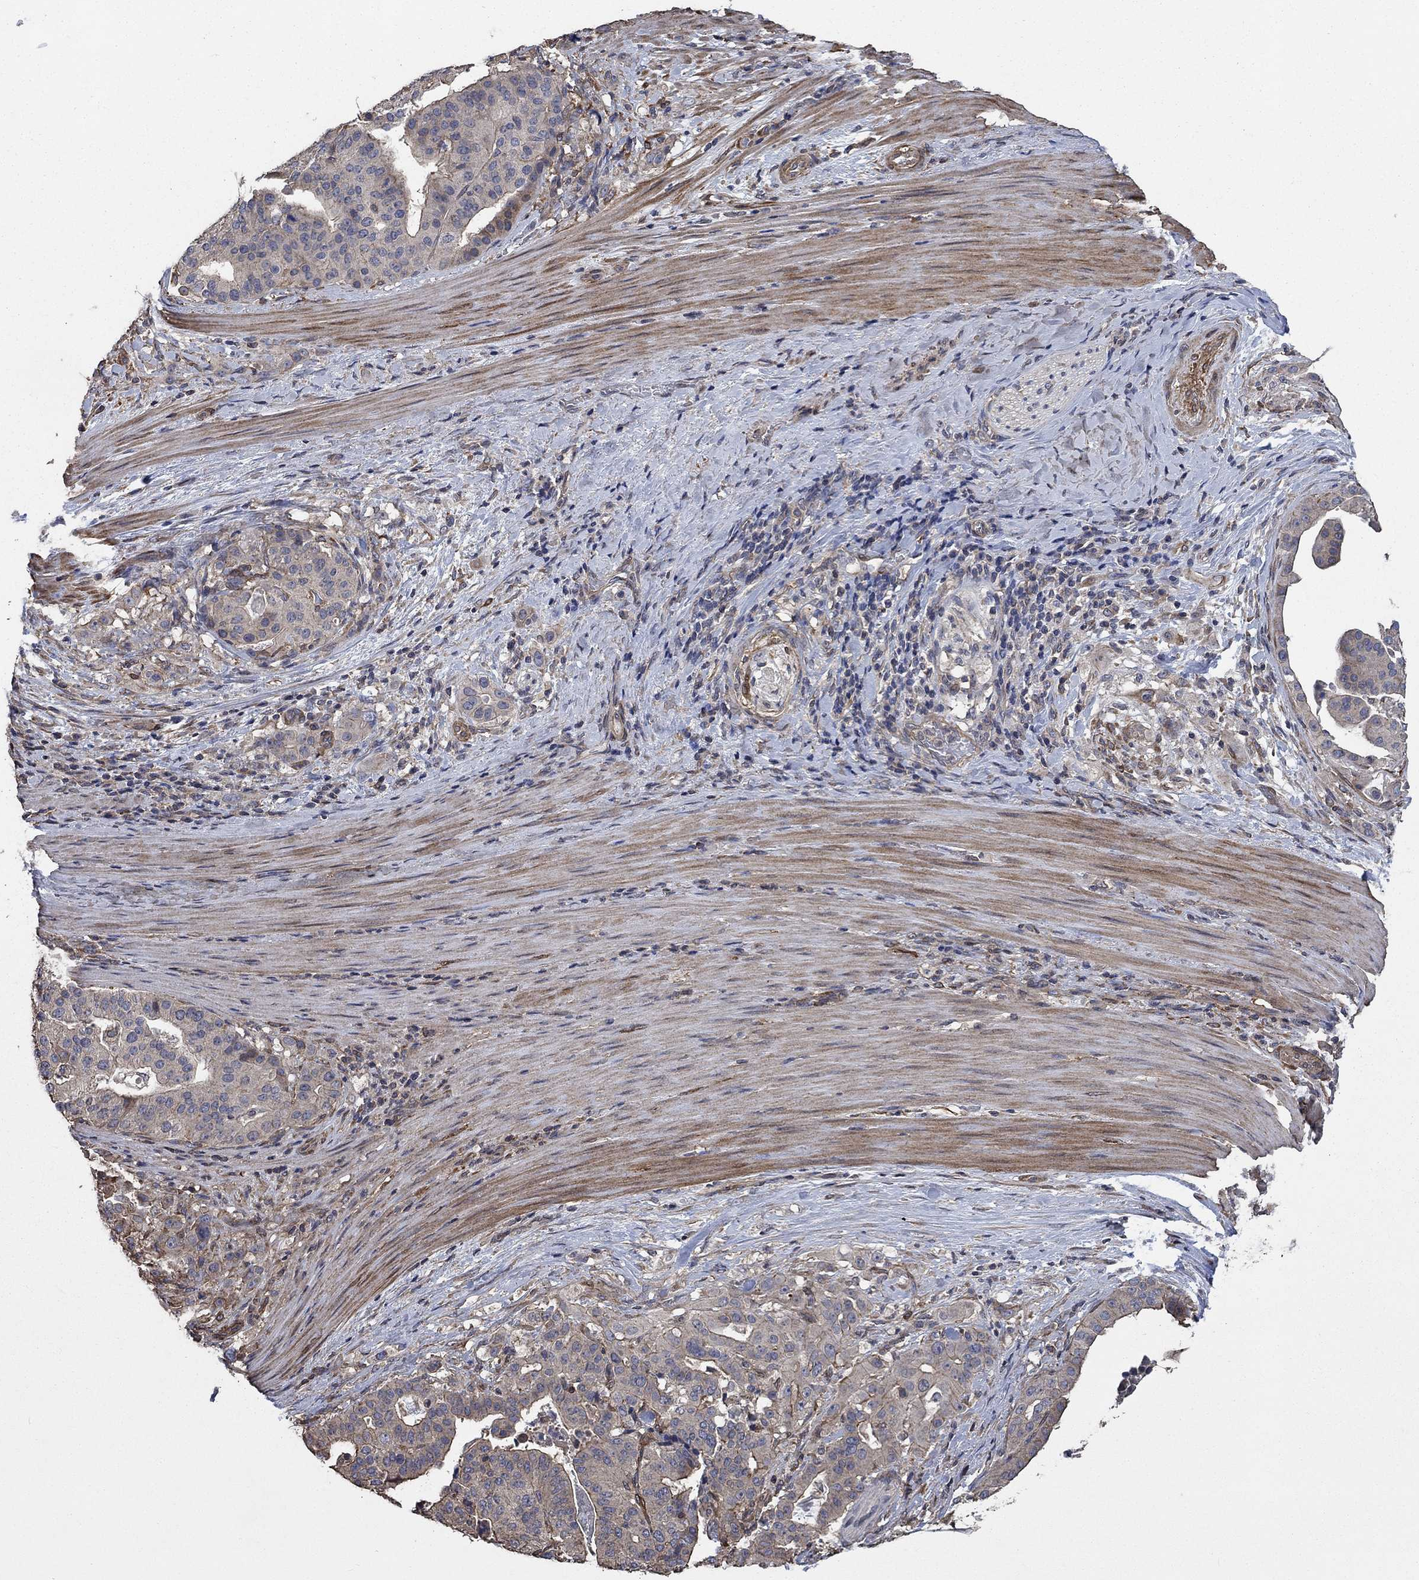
{"staining": {"intensity": "negative", "quantity": "none", "location": "none"}, "tissue": "stomach cancer", "cell_type": "Tumor cells", "image_type": "cancer", "snomed": [{"axis": "morphology", "description": "Adenocarcinoma, NOS"}, {"axis": "topography", "description": "Stomach"}], "caption": "IHC of stomach cancer (adenocarcinoma) displays no staining in tumor cells.", "gene": "PDE3A", "patient": {"sex": "male", "age": 48}}